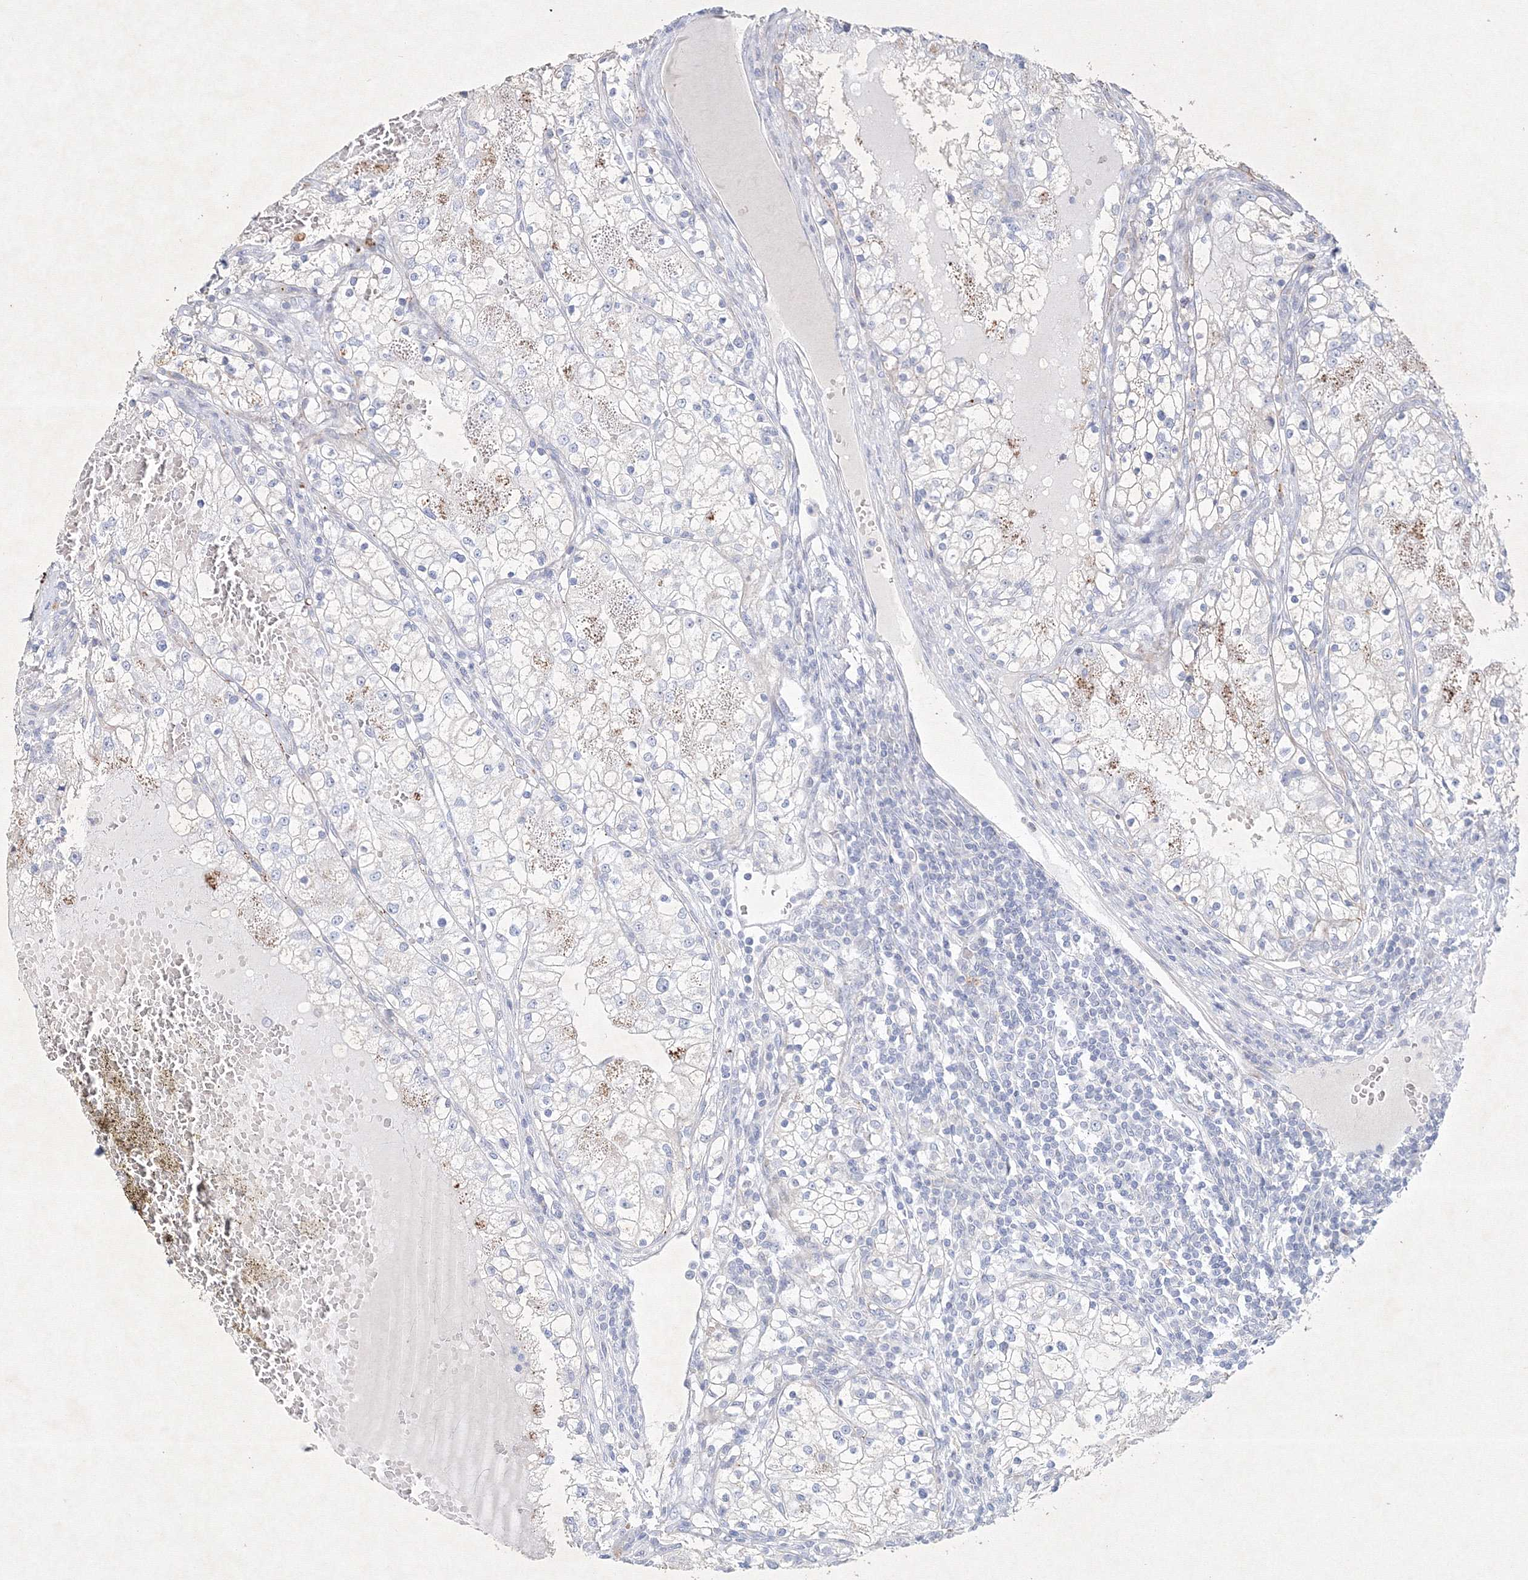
{"staining": {"intensity": "weak", "quantity": "<25%", "location": "cytoplasmic/membranous"}, "tissue": "renal cancer", "cell_type": "Tumor cells", "image_type": "cancer", "snomed": [{"axis": "morphology", "description": "Normal tissue, NOS"}, {"axis": "morphology", "description": "Adenocarcinoma, NOS"}, {"axis": "topography", "description": "Kidney"}], "caption": "This is an IHC photomicrograph of adenocarcinoma (renal). There is no positivity in tumor cells.", "gene": "CXXC4", "patient": {"sex": "male", "age": 68}}